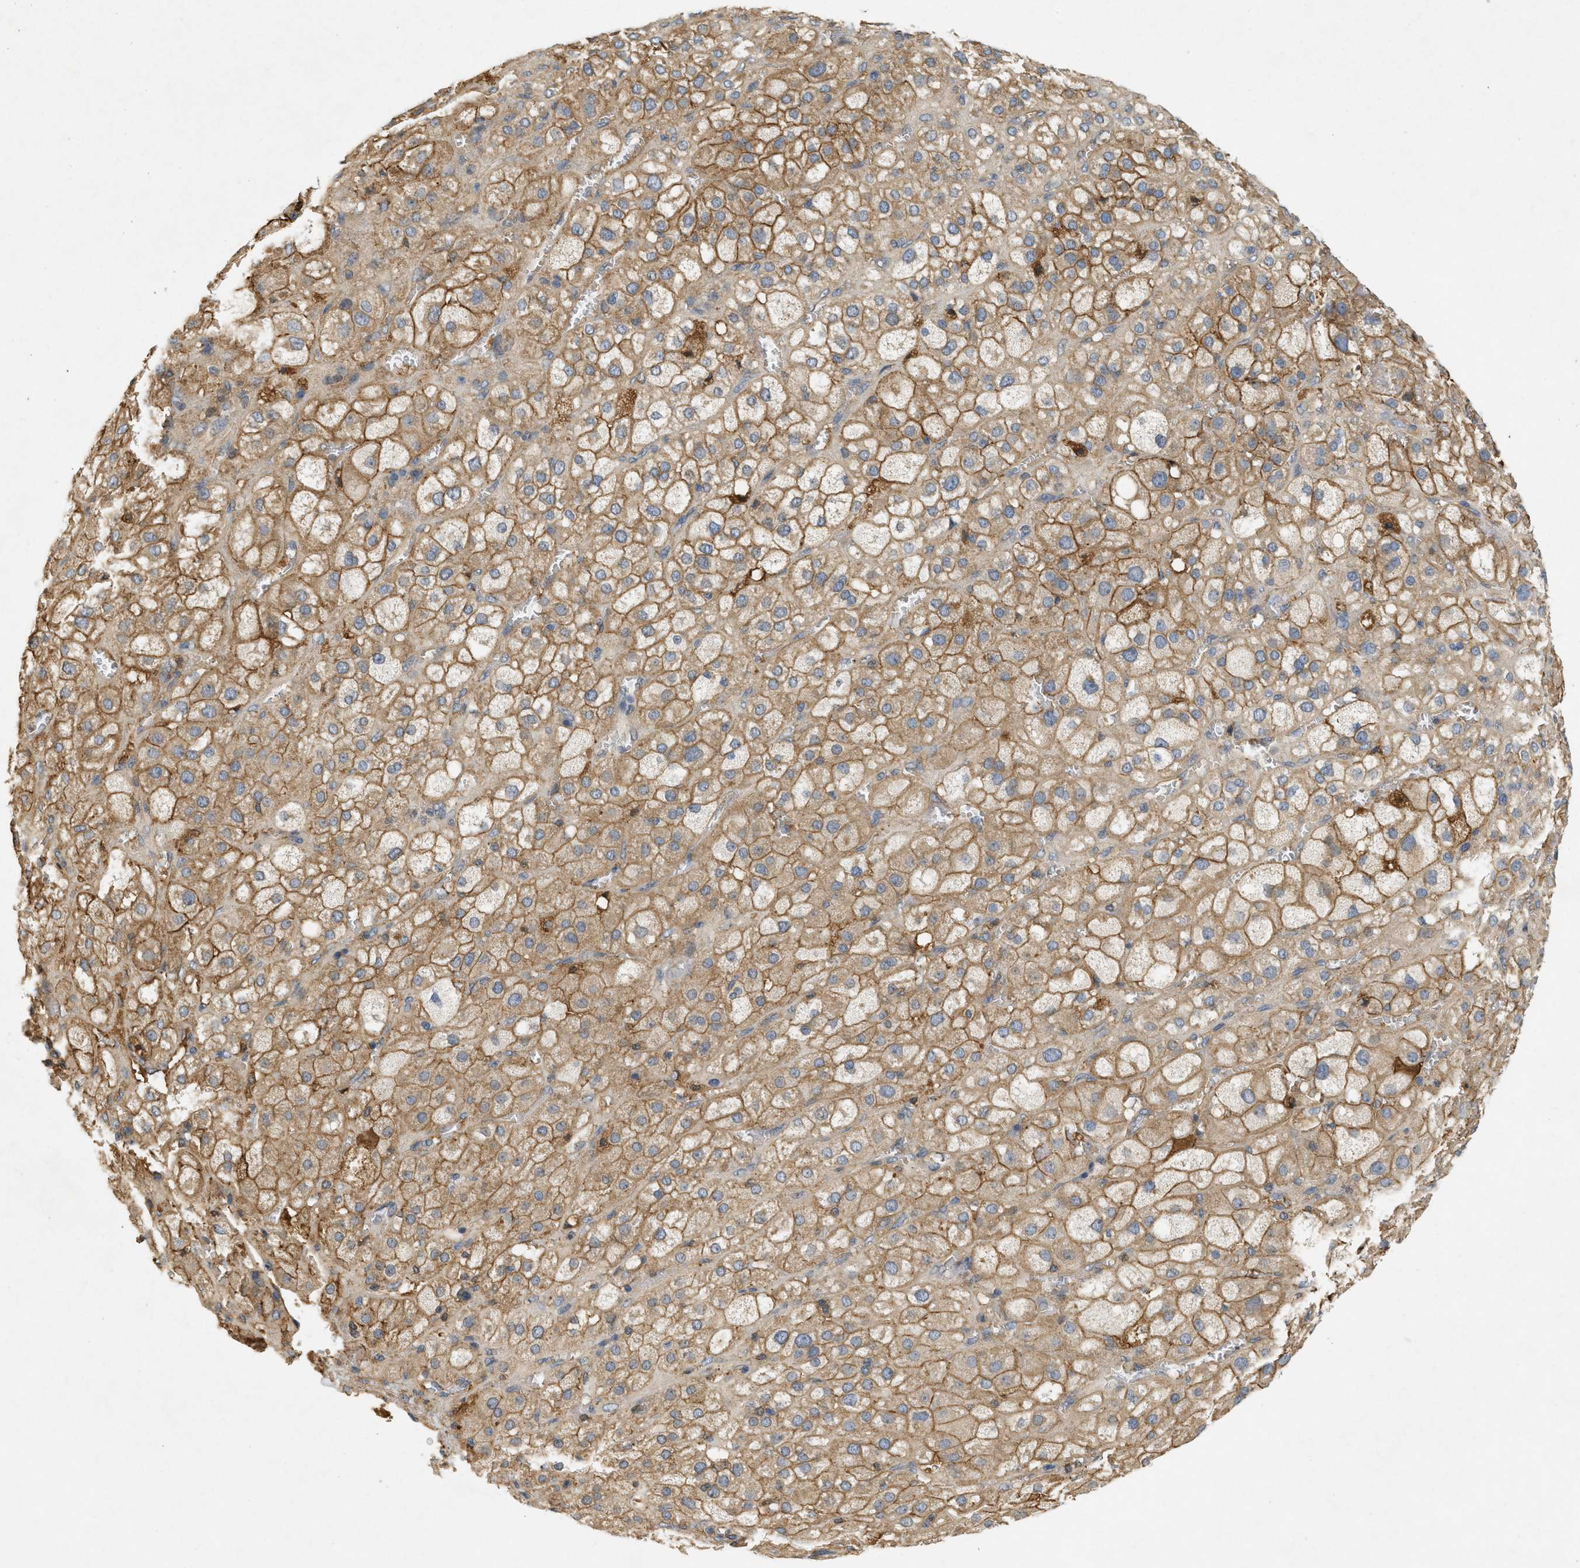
{"staining": {"intensity": "moderate", "quantity": ">75%", "location": "cytoplasmic/membranous"}, "tissue": "adrenal gland", "cell_type": "Glandular cells", "image_type": "normal", "snomed": [{"axis": "morphology", "description": "Normal tissue, NOS"}, {"axis": "topography", "description": "Adrenal gland"}], "caption": "Immunohistochemistry (IHC) staining of benign adrenal gland, which displays medium levels of moderate cytoplasmic/membranous expression in about >75% of glandular cells indicating moderate cytoplasmic/membranous protein expression. The staining was performed using DAB (brown) for protein detection and nuclei were counterstained in hematoxylin (blue).", "gene": "F8", "patient": {"sex": "female", "age": 47}}